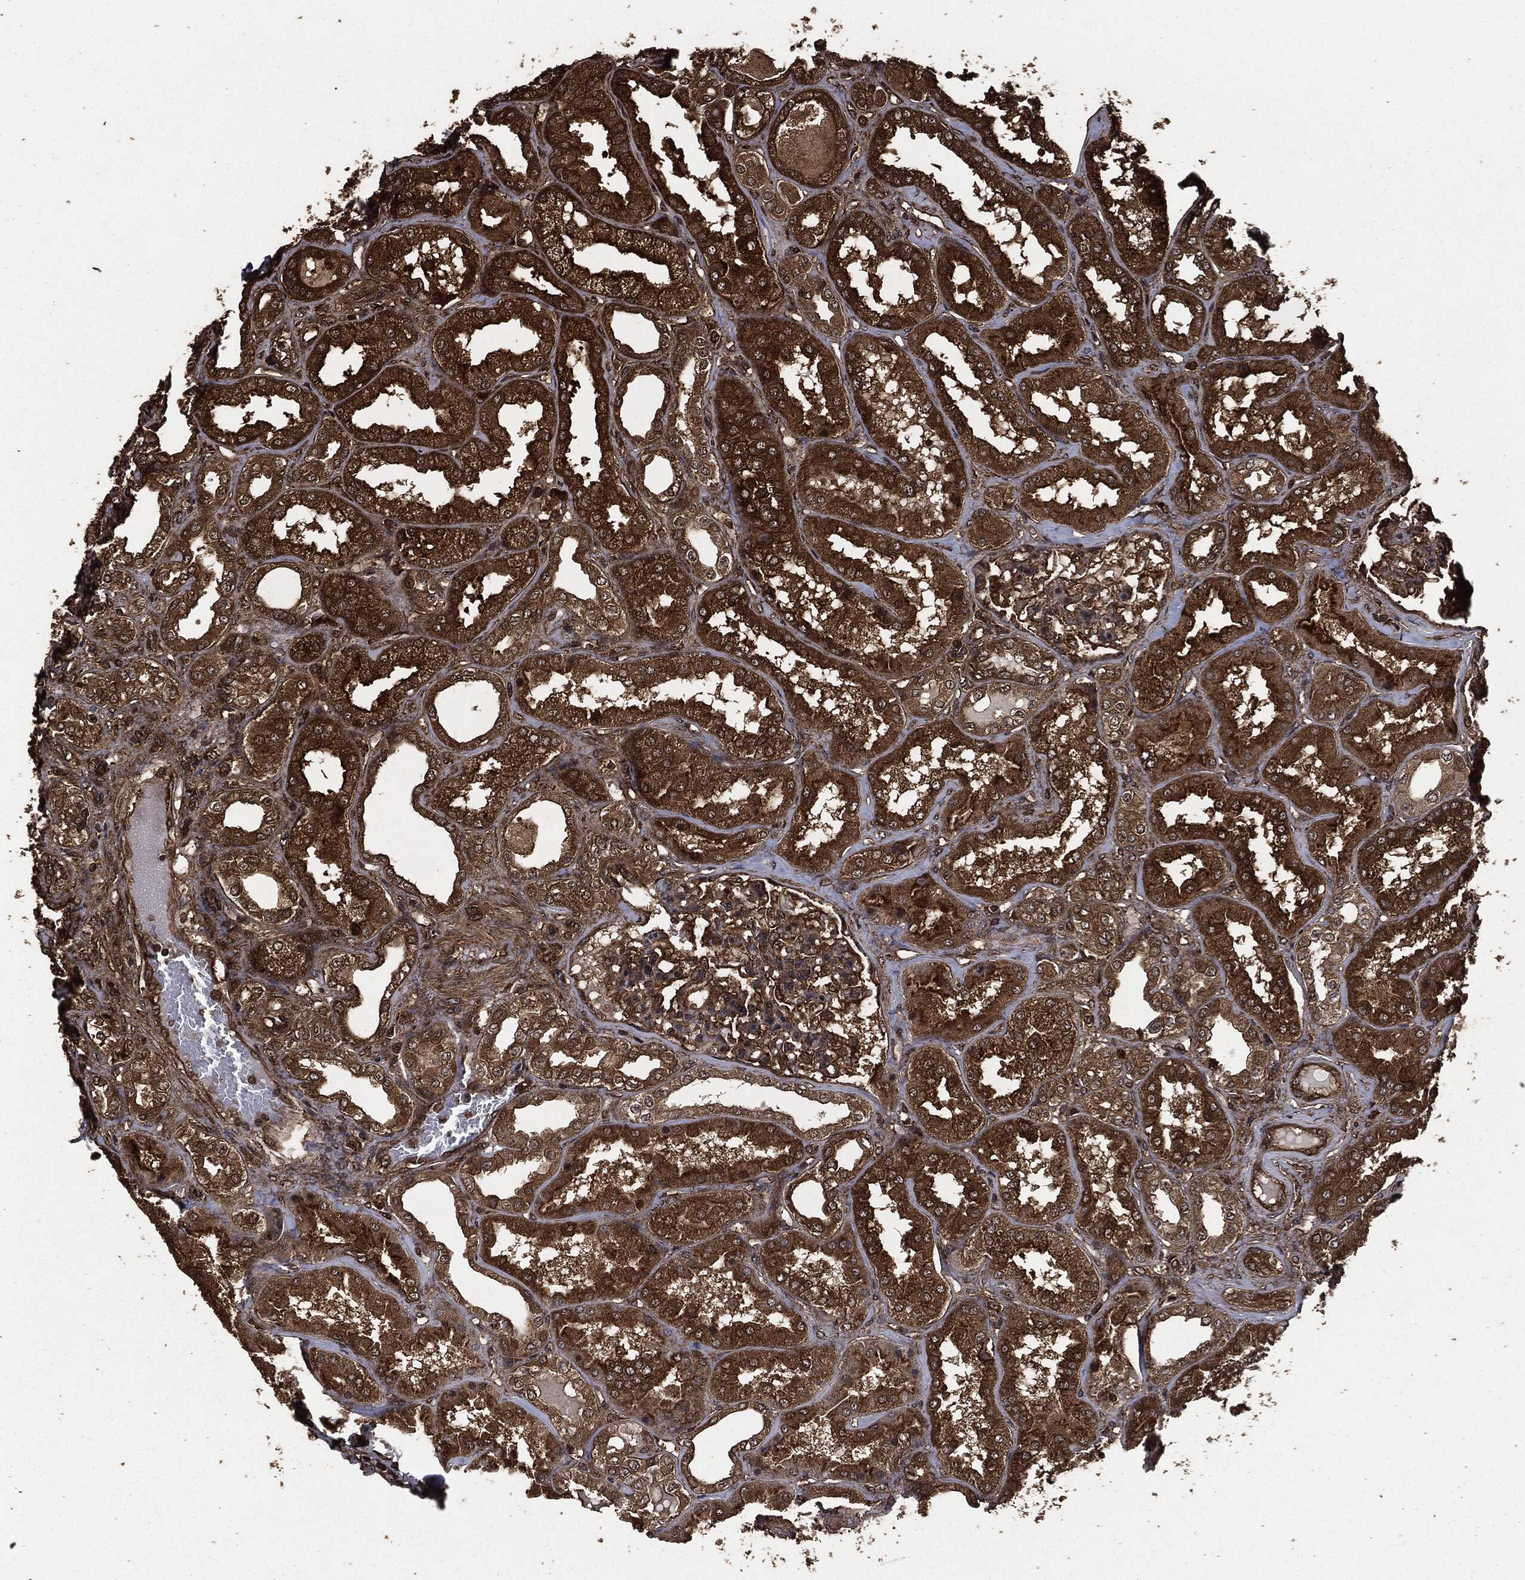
{"staining": {"intensity": "strong", "quantity": "<25%", "location": "cytoplasmic/membranous"}, "tissue": "kidney", "cell_type": "Cells in glomeruli", "image_type": "normal", "snomed": [{"axis": "morphology", "description": "Normal tissue, NOS"}, {"axis": "topography", "description": "Kidney"}], "caption": "Protein staining displays strong cytoplasmic/membranous staining in approximately <25% of cells in glomeruli in benign kidney. (DAB (3,3'-diaminobenzidine) IHC with brightfield microscopy, high magnification).", "gene": "HRAS", "patient": {"sex": "female", "age": 56}}